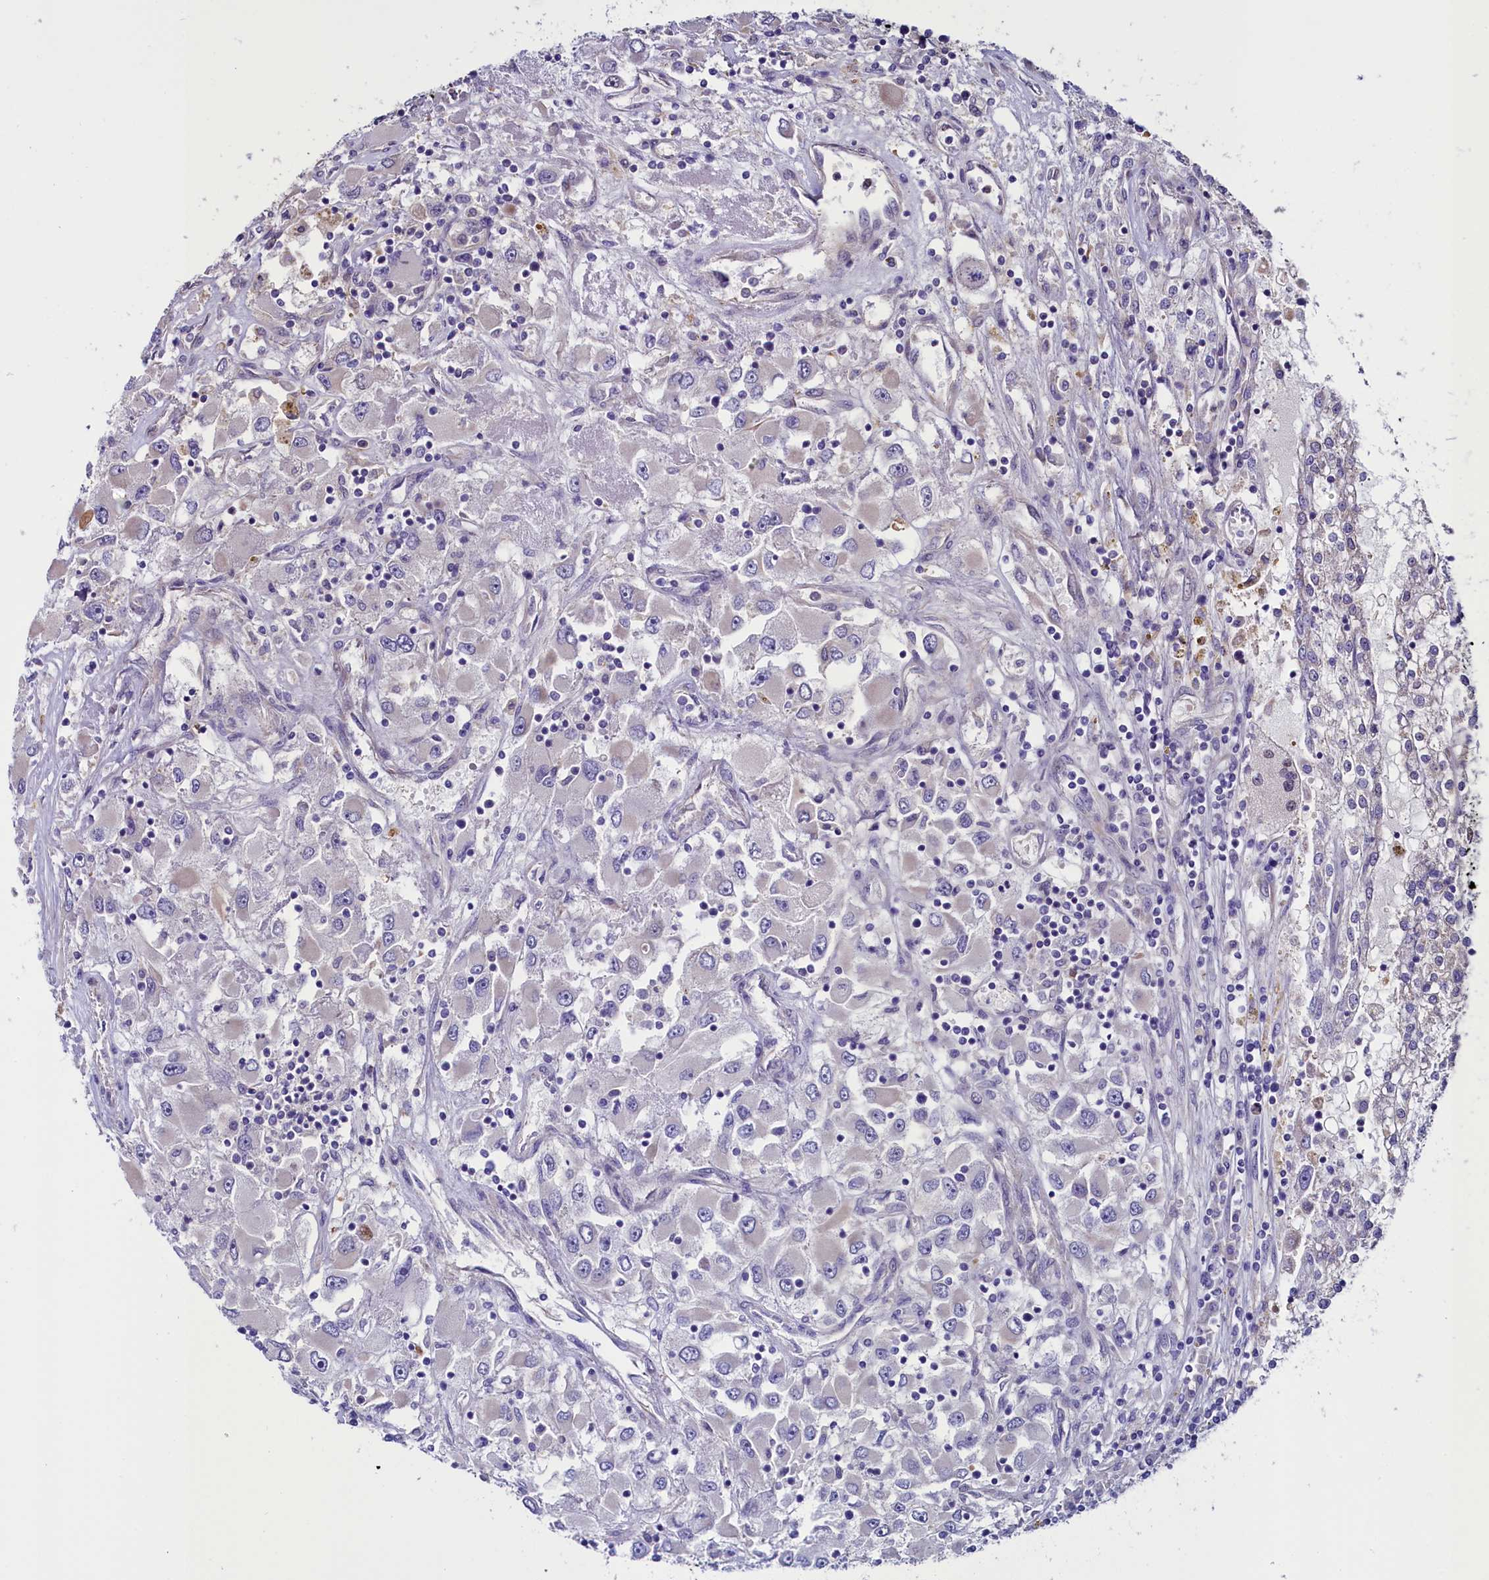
{"staining": {"intensity": "negative", "quantity": "none", "location": "none"}, "tissue": "renal cancer", "cell_type": "Tumor cells", "image_type": "cancer", "snomed": [{"axis": "morphology", "description": "Adenocarcinoma, NOS"}, {"axis": "topography", "description": "Kidney"}], "caption": "Renal adenocarcinoma stained for a protein using immunohistochemistry exhibits no staining tumor cells.", "gene": "PDILT", "patient": {"sex": "female", "age": 52}}